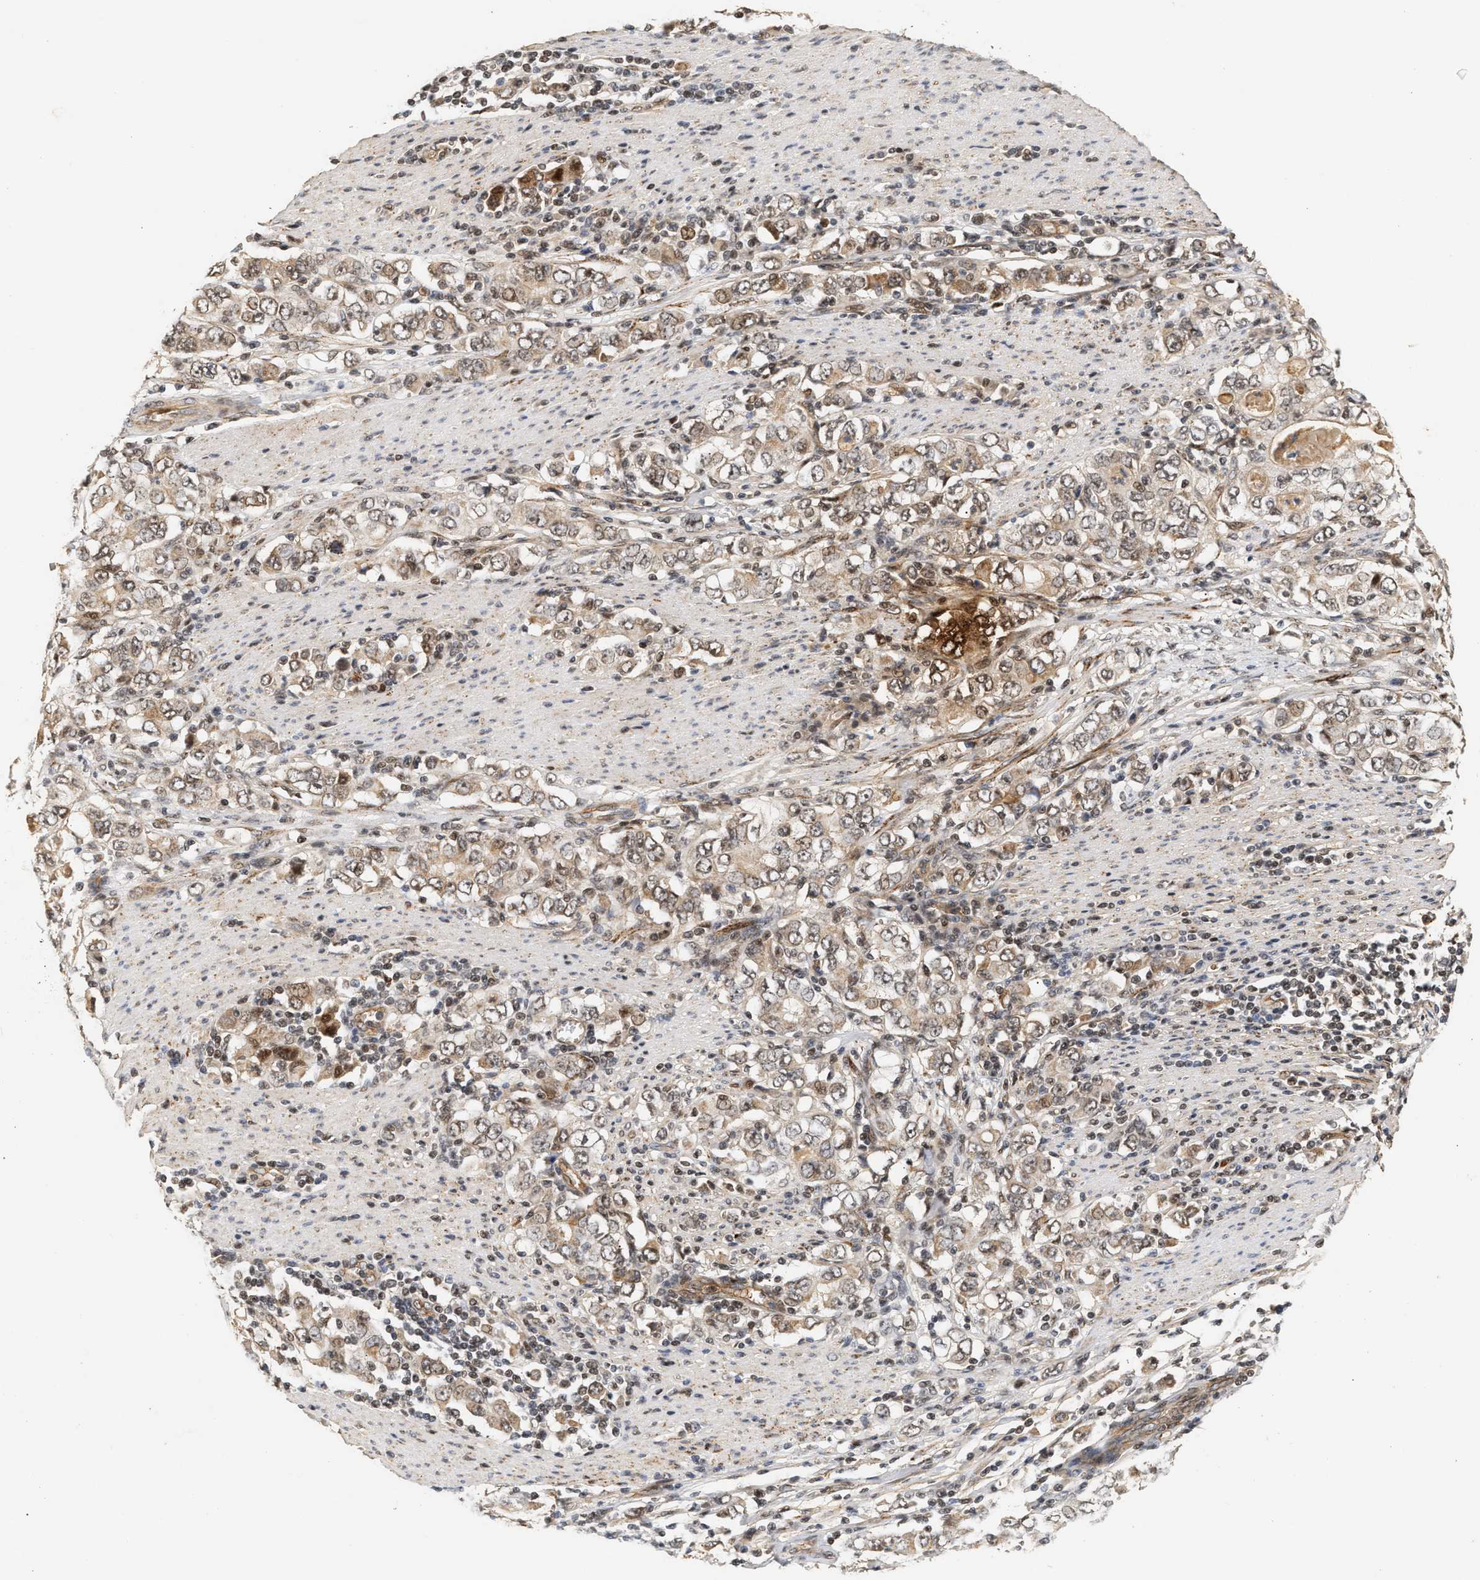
{"staining": {"intensity": "weak", "quantity": "25%-75%", "location": "cytoplasmic/membranous"}, "tissue": "stomach cancer", "cell_type": "Tumor cells", "image_type": "cancer", "snomed": [{"axis": "morphology", "description": "Adenocarcinoma, NOS"}, {"axis": "topography", "description": "Stomach, lower"}], "caption": "Stomach cancer (adenocarcinoma) was stained to show a protein in brown. There is low levels of weak cytoplasmic/membranous expression in approximately 25%-75% of tumor cells.", "gene": "PLXND1", "patient": {"sex": "female", "age": 72}}